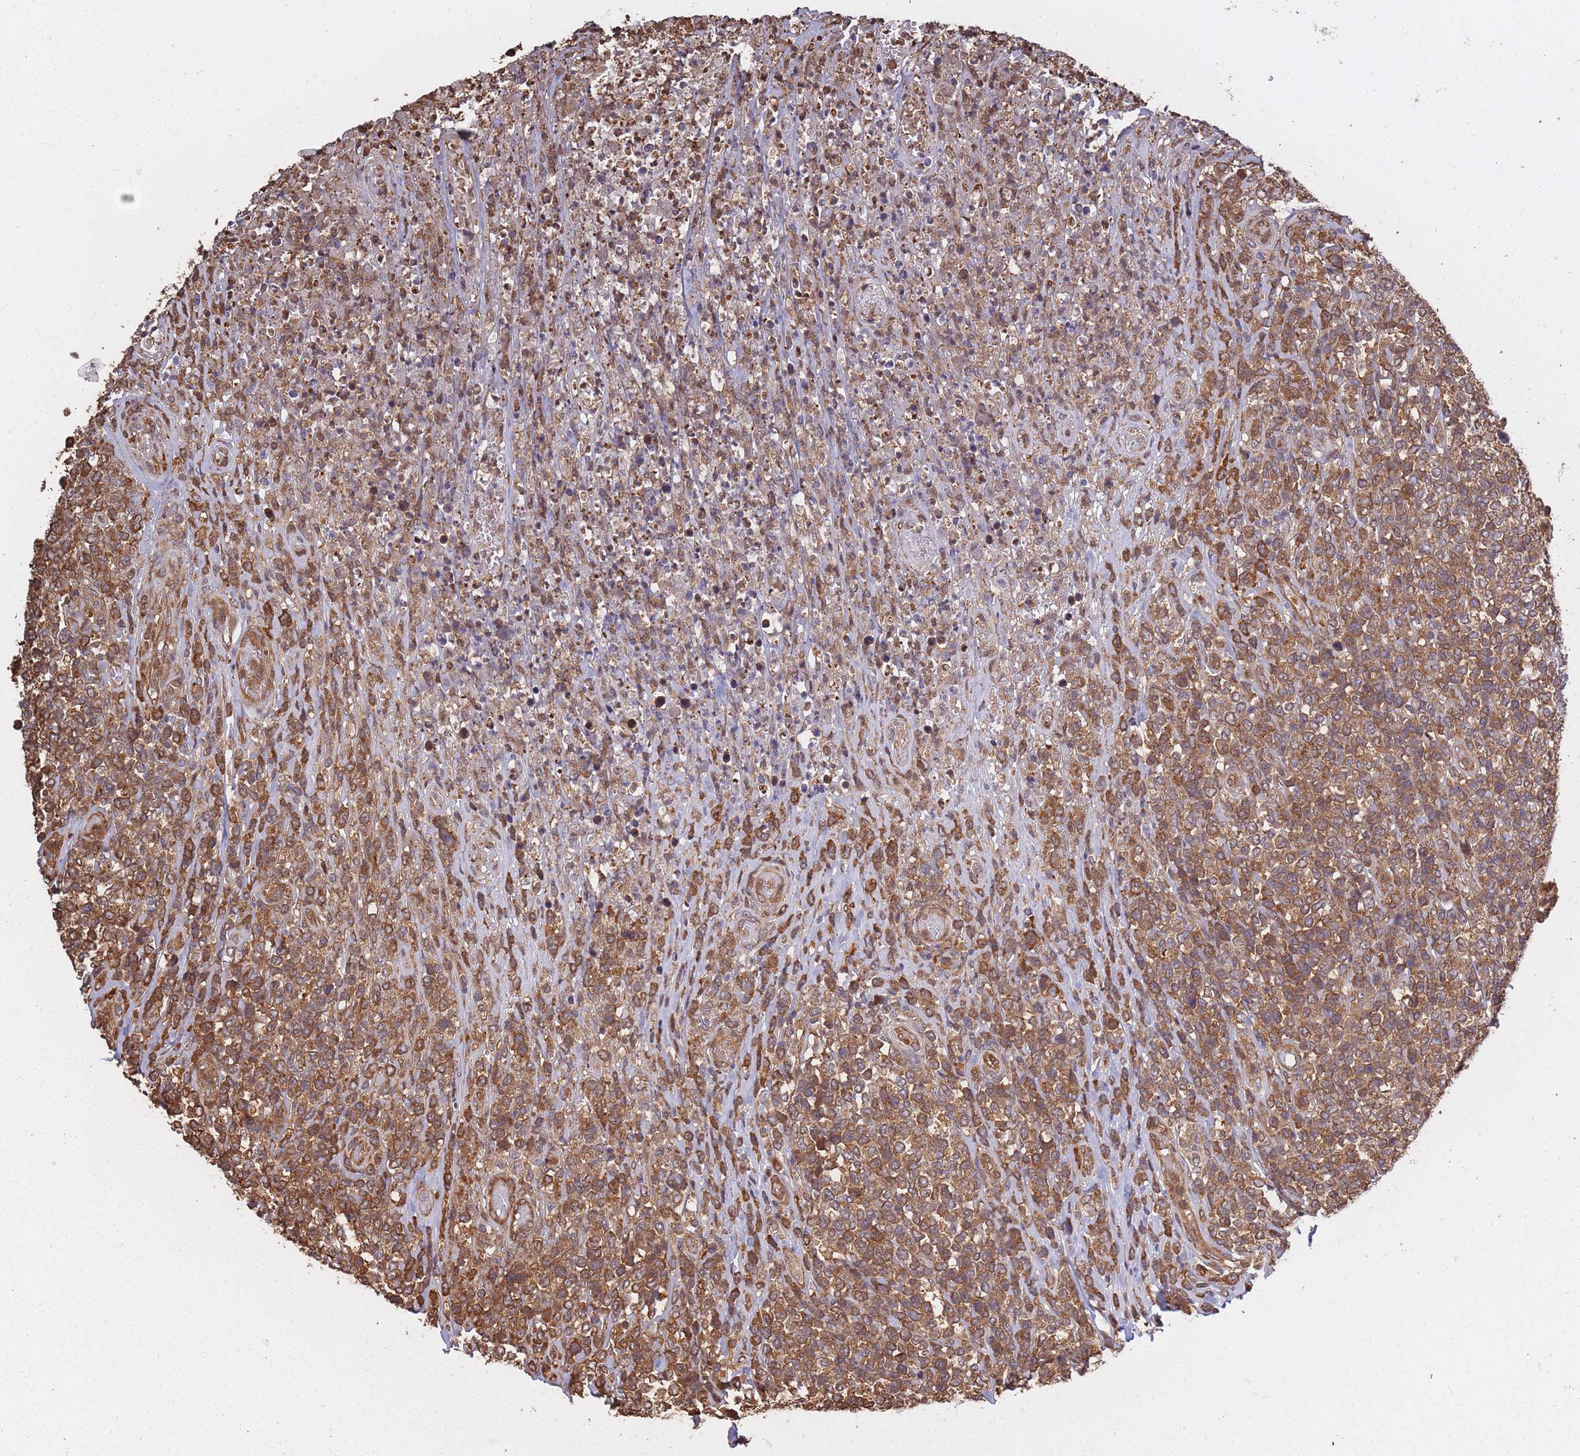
{"staining": {"intensity": "moderate", "quantity": ">75%", "location": "cytoplasmic/membranous"}, "tissue": "lymphoma", "cell_type": "Tumor cells", "image_type": "cancer", "snomed": [{"axis": "morphology", "description": "Malignant lymphoma, non-Hodgkin's type, High grade"}, {"axis": "topography", "description": "Soft tissue"}], "caption": "High-grade malignant lymphoma, non-Hodgkin's type tissue reveals moderate cytoplasmic/membranous positivity in about >75% of tumor cells, visualized by immunohistochemistry.", "gene": "ARL13B", "patient": {"sex": "female", "age": 56}}